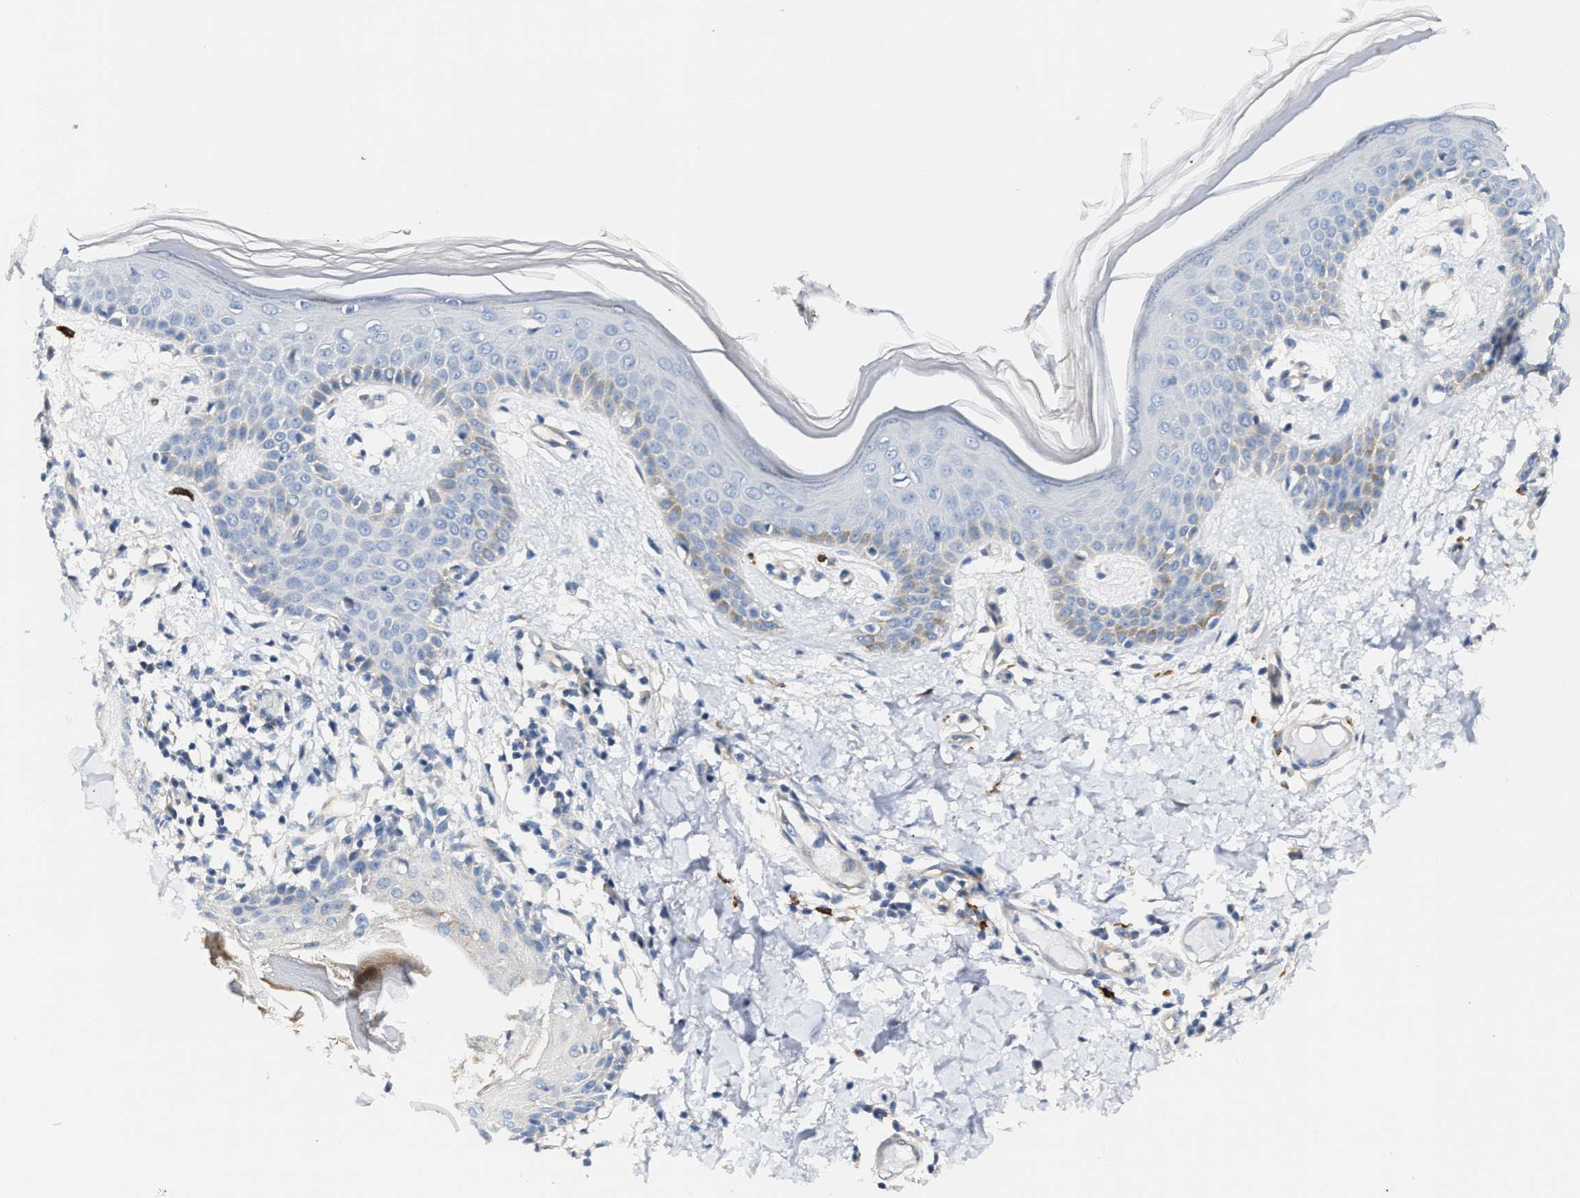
{"staining": {"intensity": "weak", "quantity": "<25%", "location": "cytoplasmic/membranous"}, "tissue": "skin", "cell_type": "Fibroblasts", "image_type": "normal", "snomed": [{"axis": "morphology", "description": "Normal tissue, NOS"}, {"axis": "topography", "description": "Skin"}], "caption": "This is an IHC photomicrograph of benign skin. There is no staining in fibroblasts.", "gene": "FHL1", "patient": {"sex": "male", "age": 53}}